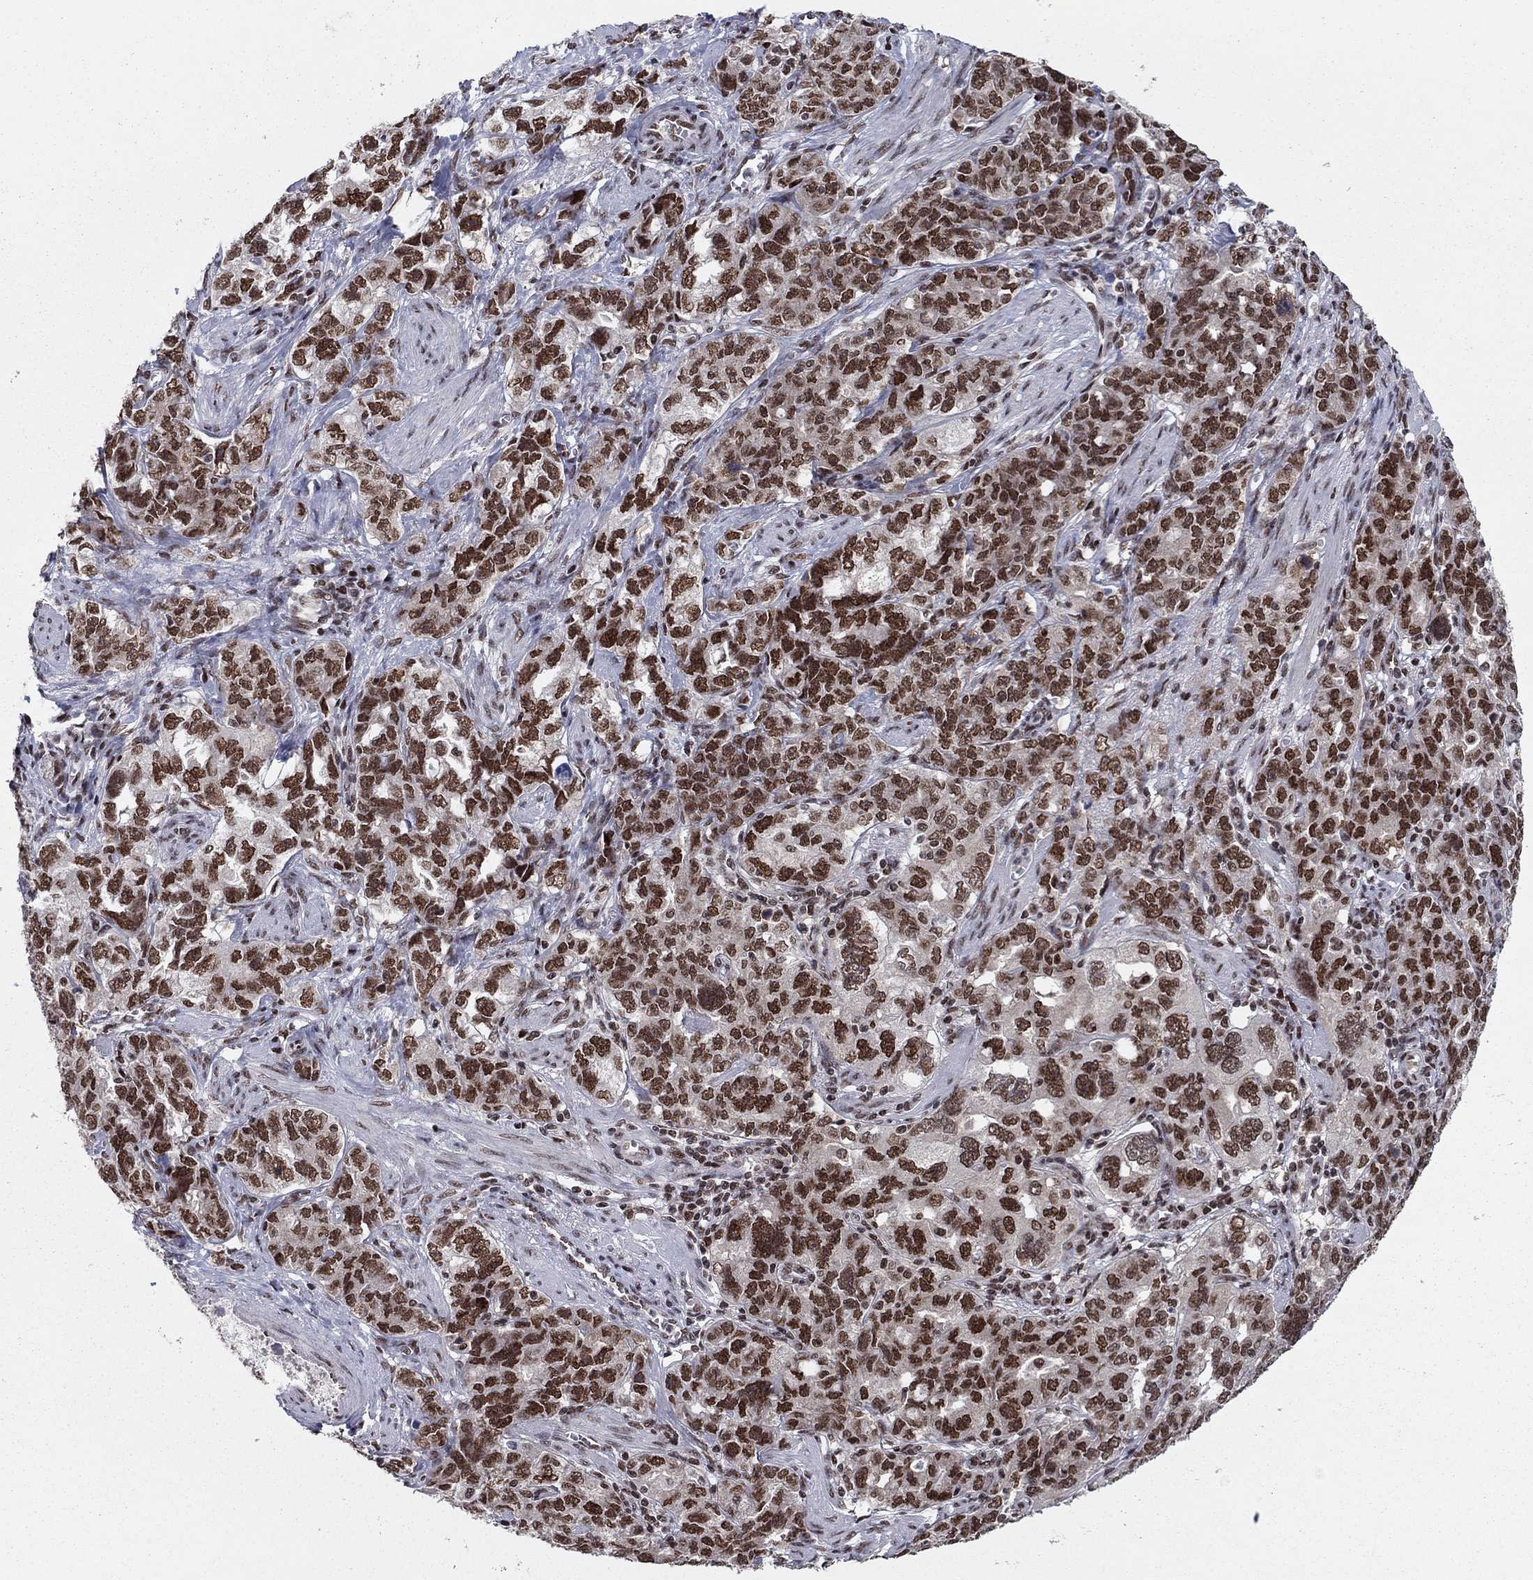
{"staining": {"intensity": "strong", "quantity": "25%-75%", "location": "nuclear"}, "tissue": "ovarian cancer", "cell_type": "Tumor cells", "image_type": "cancer", "snomed": [{"axis": "morphology", "description": "Cystadenocarcinoma, serous, NOS"}, {"axis": "topography", "description": "Ovary"}], "caption": "Immunohistochemical staining of human ovarian serous cystadenocarcinoma exhibits strong nuclear protein staining in about 25%-75% of tumor cells. Using DAB (brown) and hematoxylin (blue) stains, captured at high magnification using brightfield microscopy.", "gene": "USP54", "patient": {"sex": "female", "age": 51}}